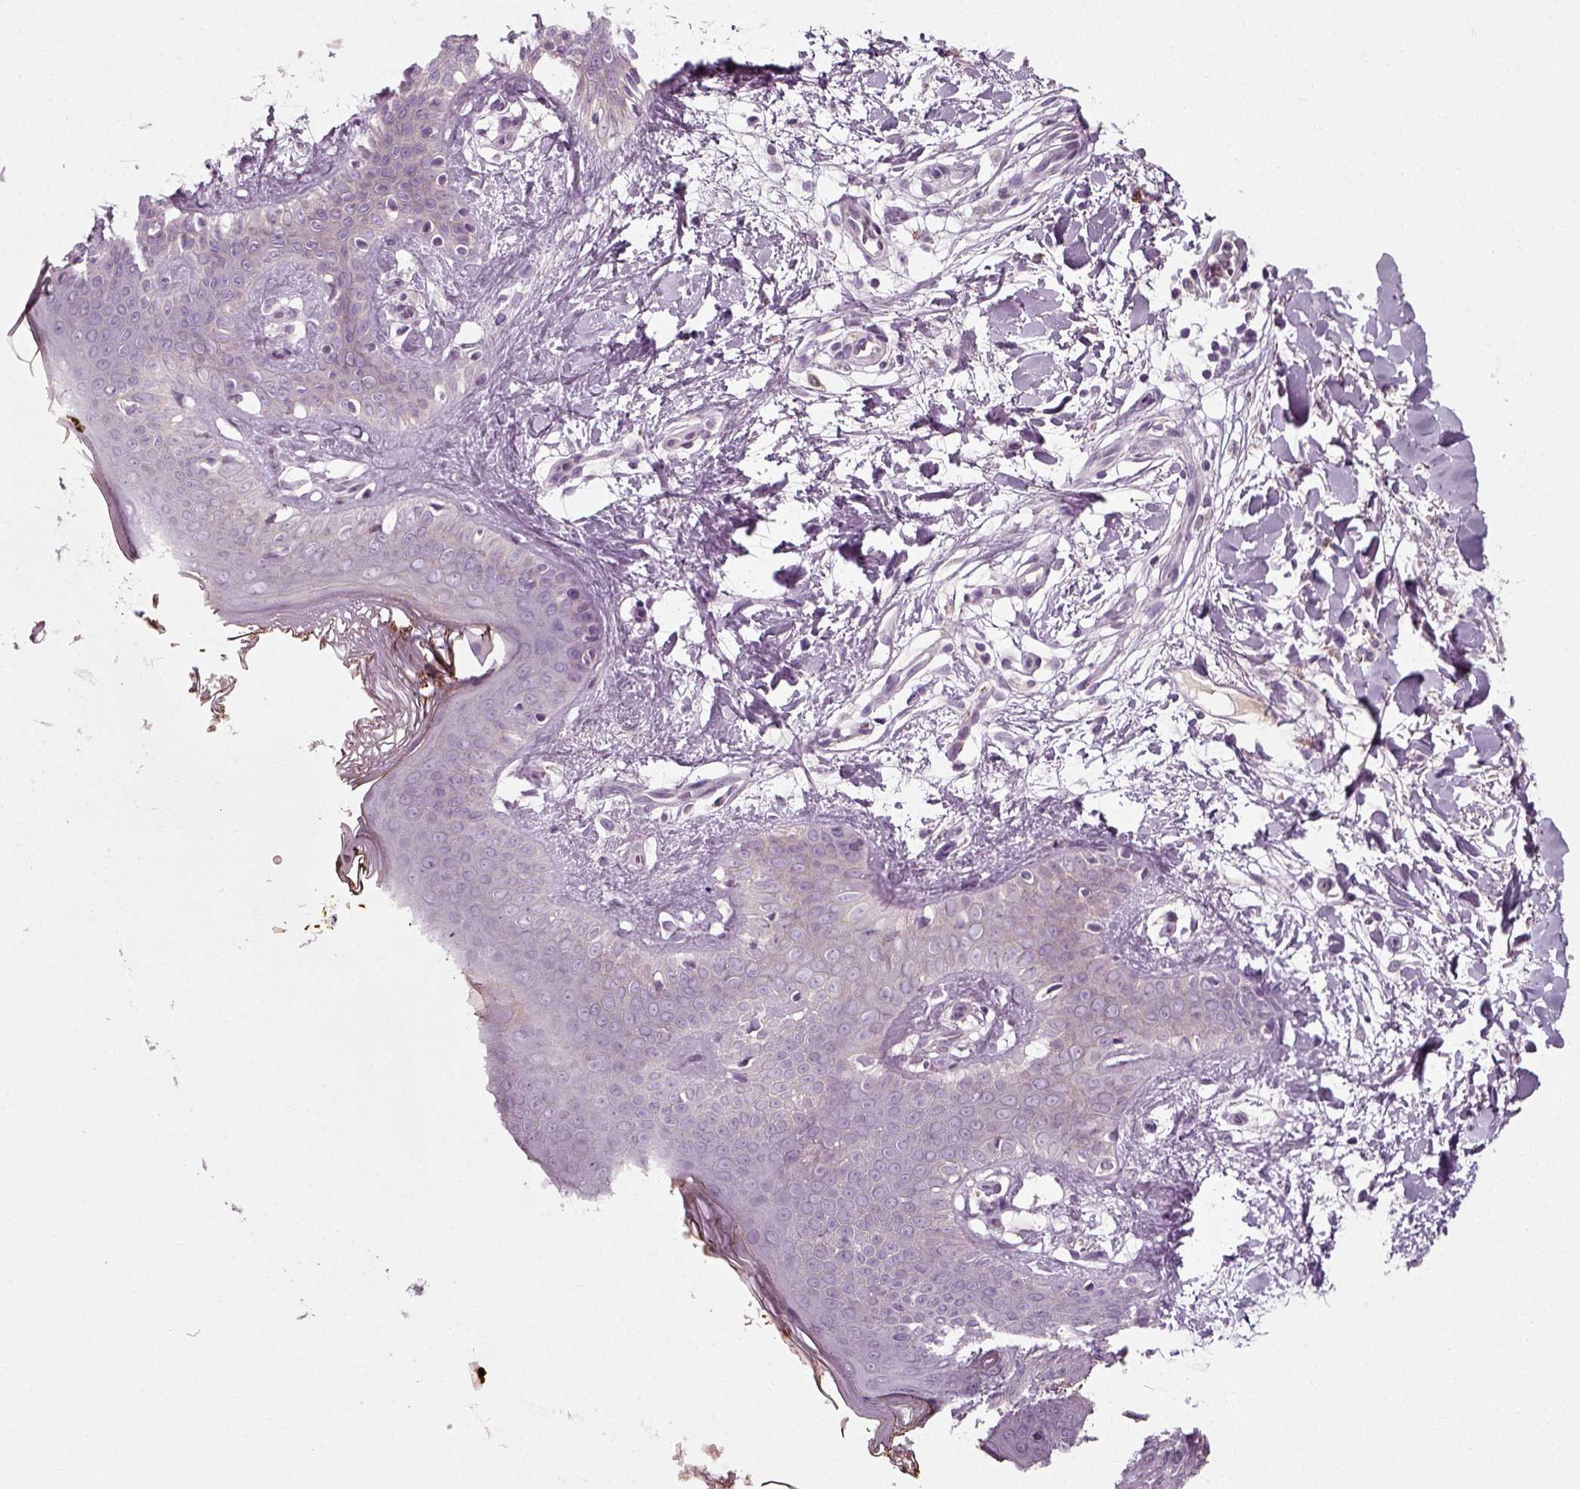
{"staining": {"intensity": "negative", "quantity": "none", "location": "none"}, "tissue": "skin", "cell_type": "Fibroblasts", "image_type": "normal", "snomed": [{"axis": "morphology", "description": "Normal tissue, NOS"}, {"axis": "topography", "description": "Skin"}], "caption": "DAB (3,3'-diaminobenzidine) immunohistochemical staining of unremarkable human skin demonstrates no significant expression in fibroblasts. (Immunohistochemistry (ihc), brightfield microscopy, high magnification).", "gene": "RND2", "patient": {"sex": "female", "age": 34}}